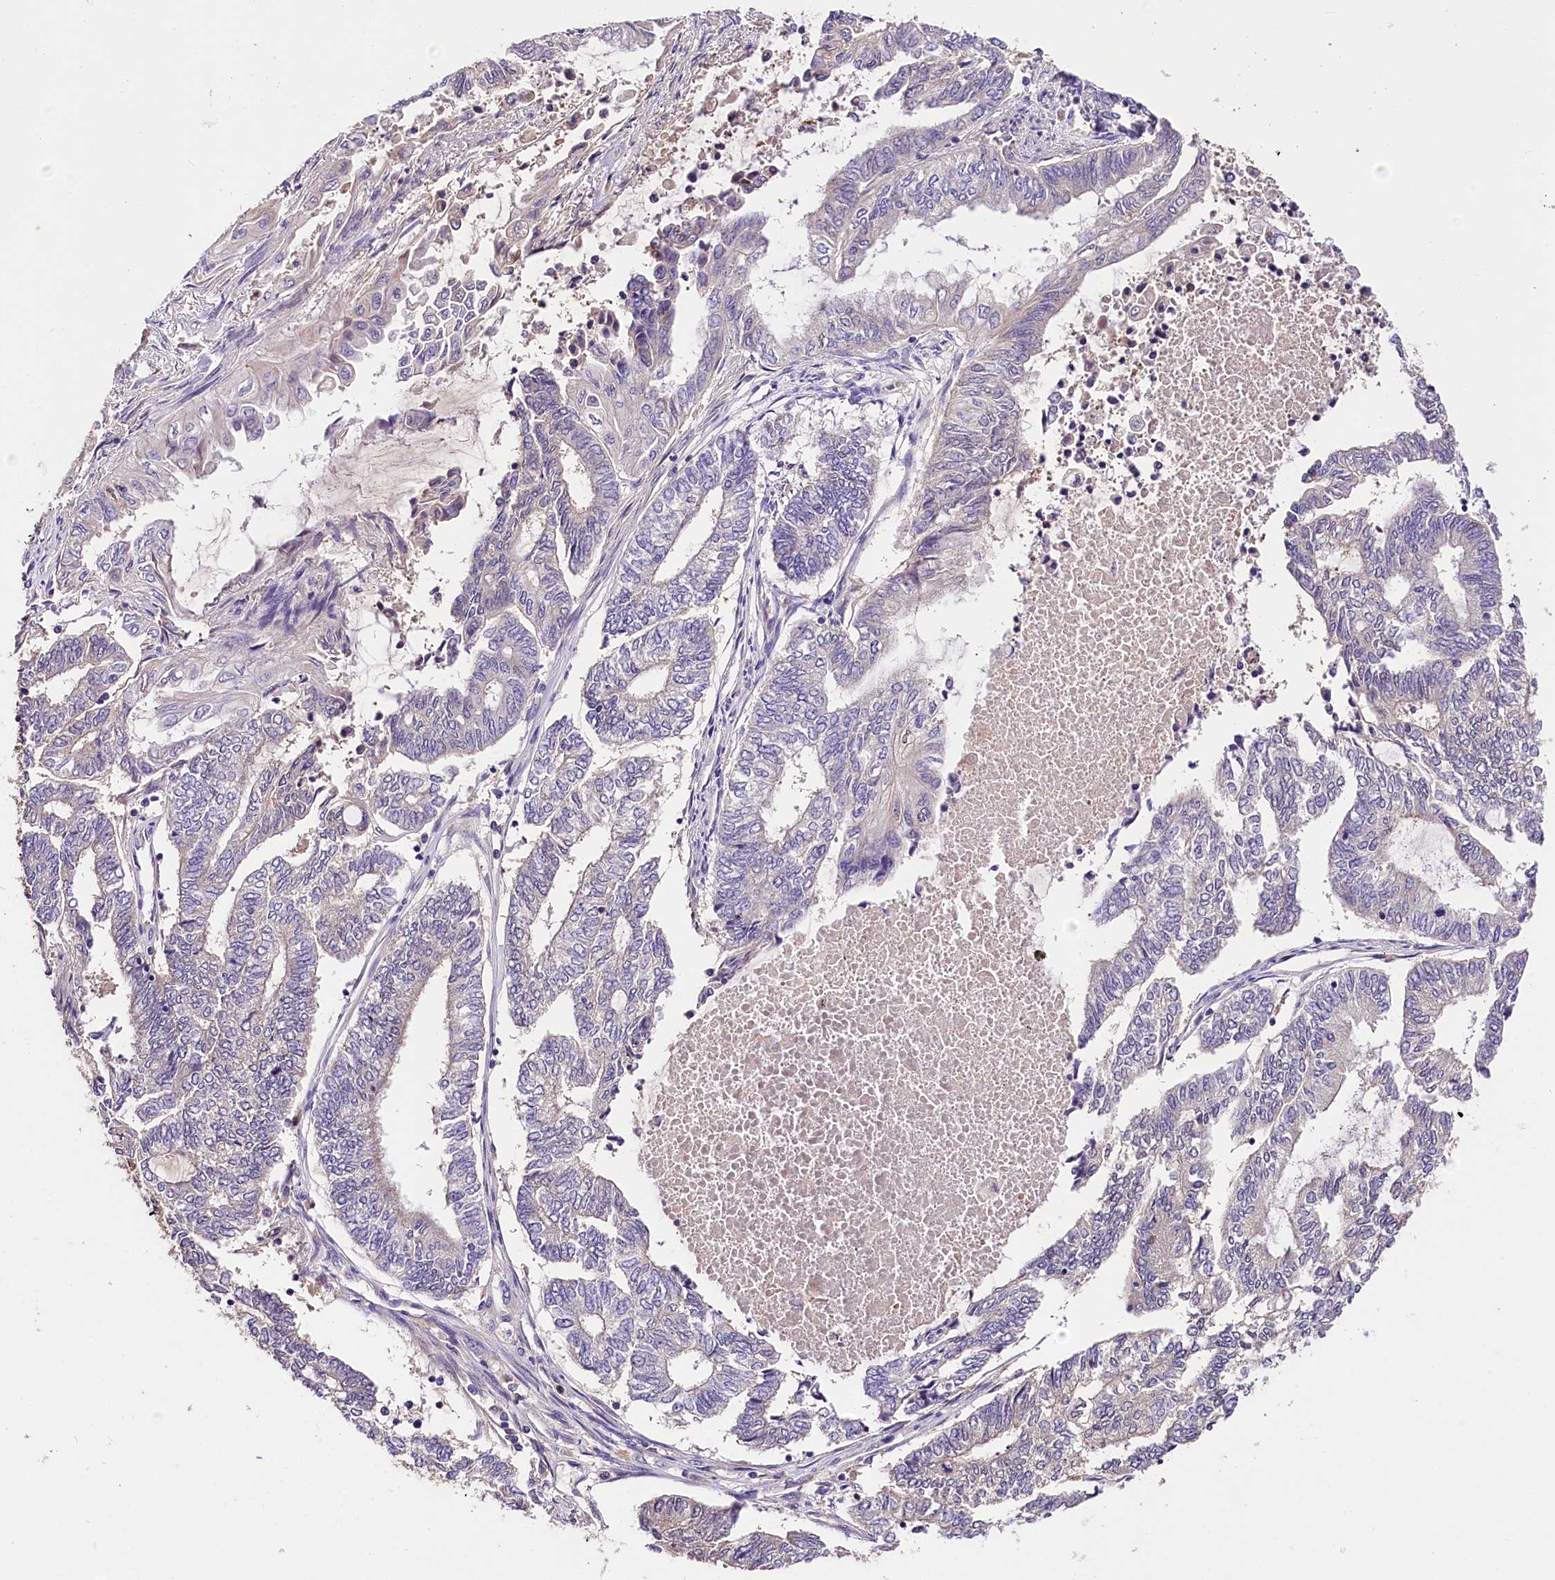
{"staining": {"intensity": "negative", "quantity": "none", "location": "none"}, "tissue": "endometrial cancer", "cell_type": "Tumor cells", "image_type": "cancer", "snomed": [{"axis": "morphology", "description": "Adenocarcinoma, NOS"}, {"axis": "topography", "description": "Uterus"}, {"axis": "topography", "description": "Endometrium"}], "caption": "High magnification brightfield microscopy of adenocarcinoma (endometrial) stained with DAB (brown) and counterstained with hematoxylin (blue): tumor cells show no significant expression. The staining was performed using DAB (3,3'-diaminobenzidine) to visualize the protein expression in brown, while the nuclei were stained in blue with hematoxylin (Magnification: 20x).", "gene": "ARMC6", "patient": {"sex": "female", "age": 70}}